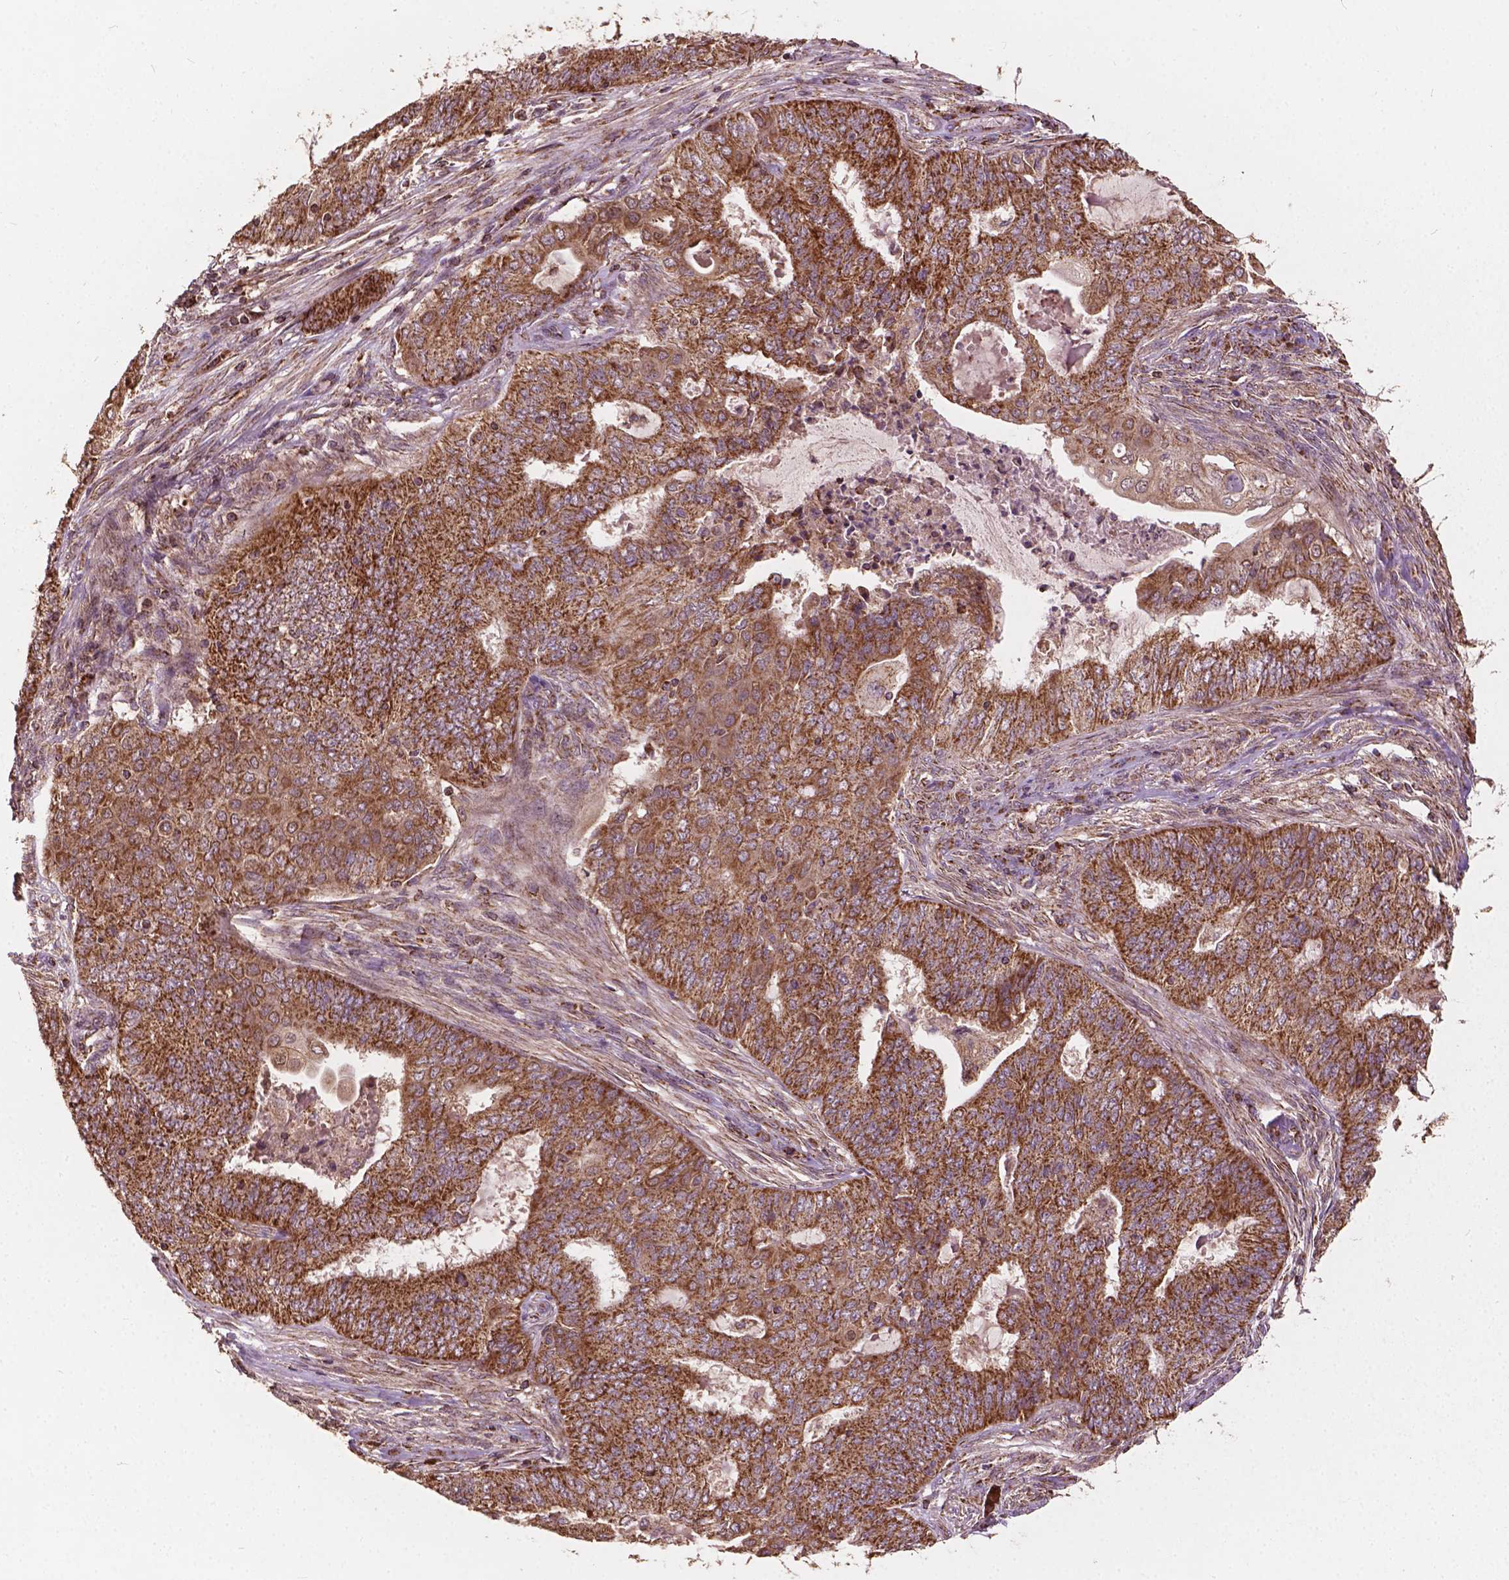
{"staining": {"intensity": "strong", "quantity": ">75%", "location": "cytoplasmic/membranous"}, "tissue": "endometrial cancer", "cell_type": "Tumor cells", "image_type": "cancer", "snomed": [{"axis": "morphology", "description": "Adenocarcinoma, NOS"}, {"axis": "topography", "description": "Endometrium"}], "caption": "This photomicrograph exhibits endometrial cancer stained with IHC to label a protein in brown. The cytoplasmic/membranous of tumor cells show strong positivity for the protein. Nuclei are counter-stained blue.", "gene": "UBXN2A", "patient": {"sex": "female", "age": 62}}